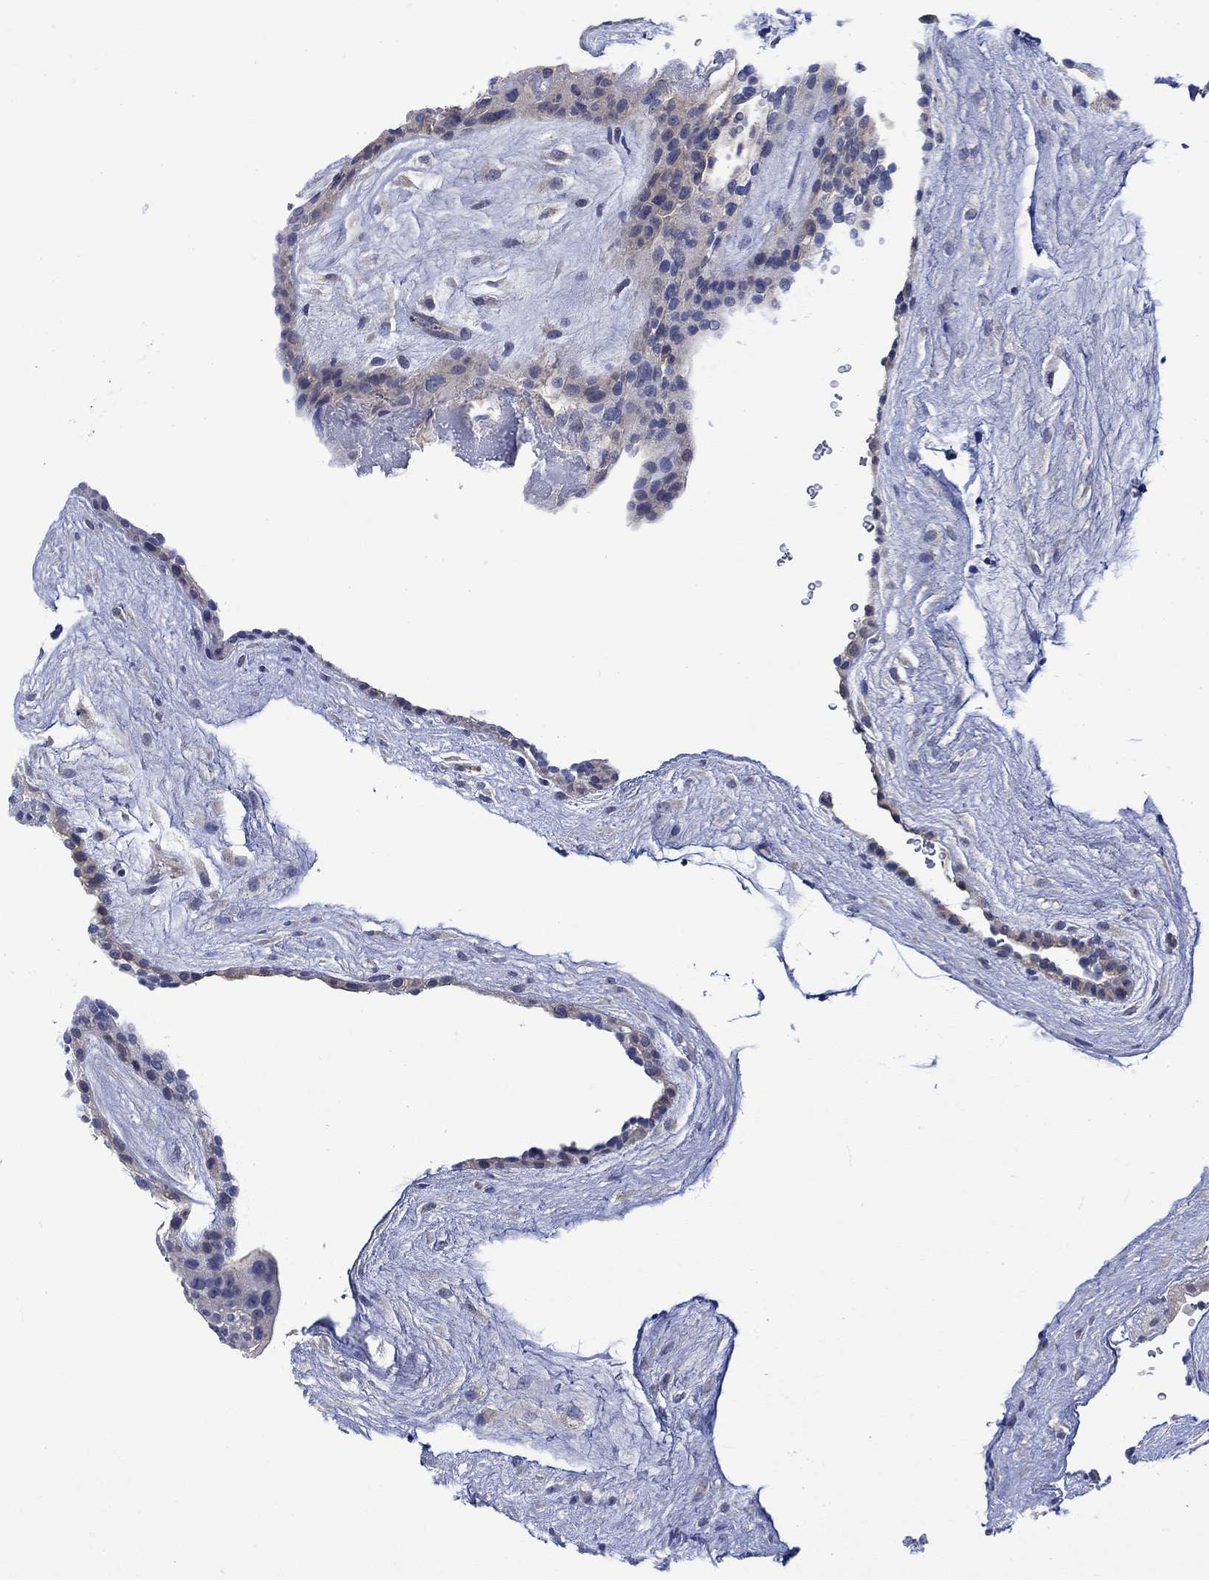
{"staining": {"intensity": "negative", "quantity": "none", "location": "none"}, "tissue": "placenta", "cell_type": "Decidual cells", "image_type": "normal", "snomed": [{"axis": "morphology", "description": "Normal tissue, NOS"}, {"axis": "topography", "description": "Placenta"}], "caption": "IHC of benign human placenta exhibits no positivity in decidual cells. (DAB IHC visualized using brightfield microscopy, high magnification).", "gene": "AGRP", "patient": {"sex": "female", "age": 19}}